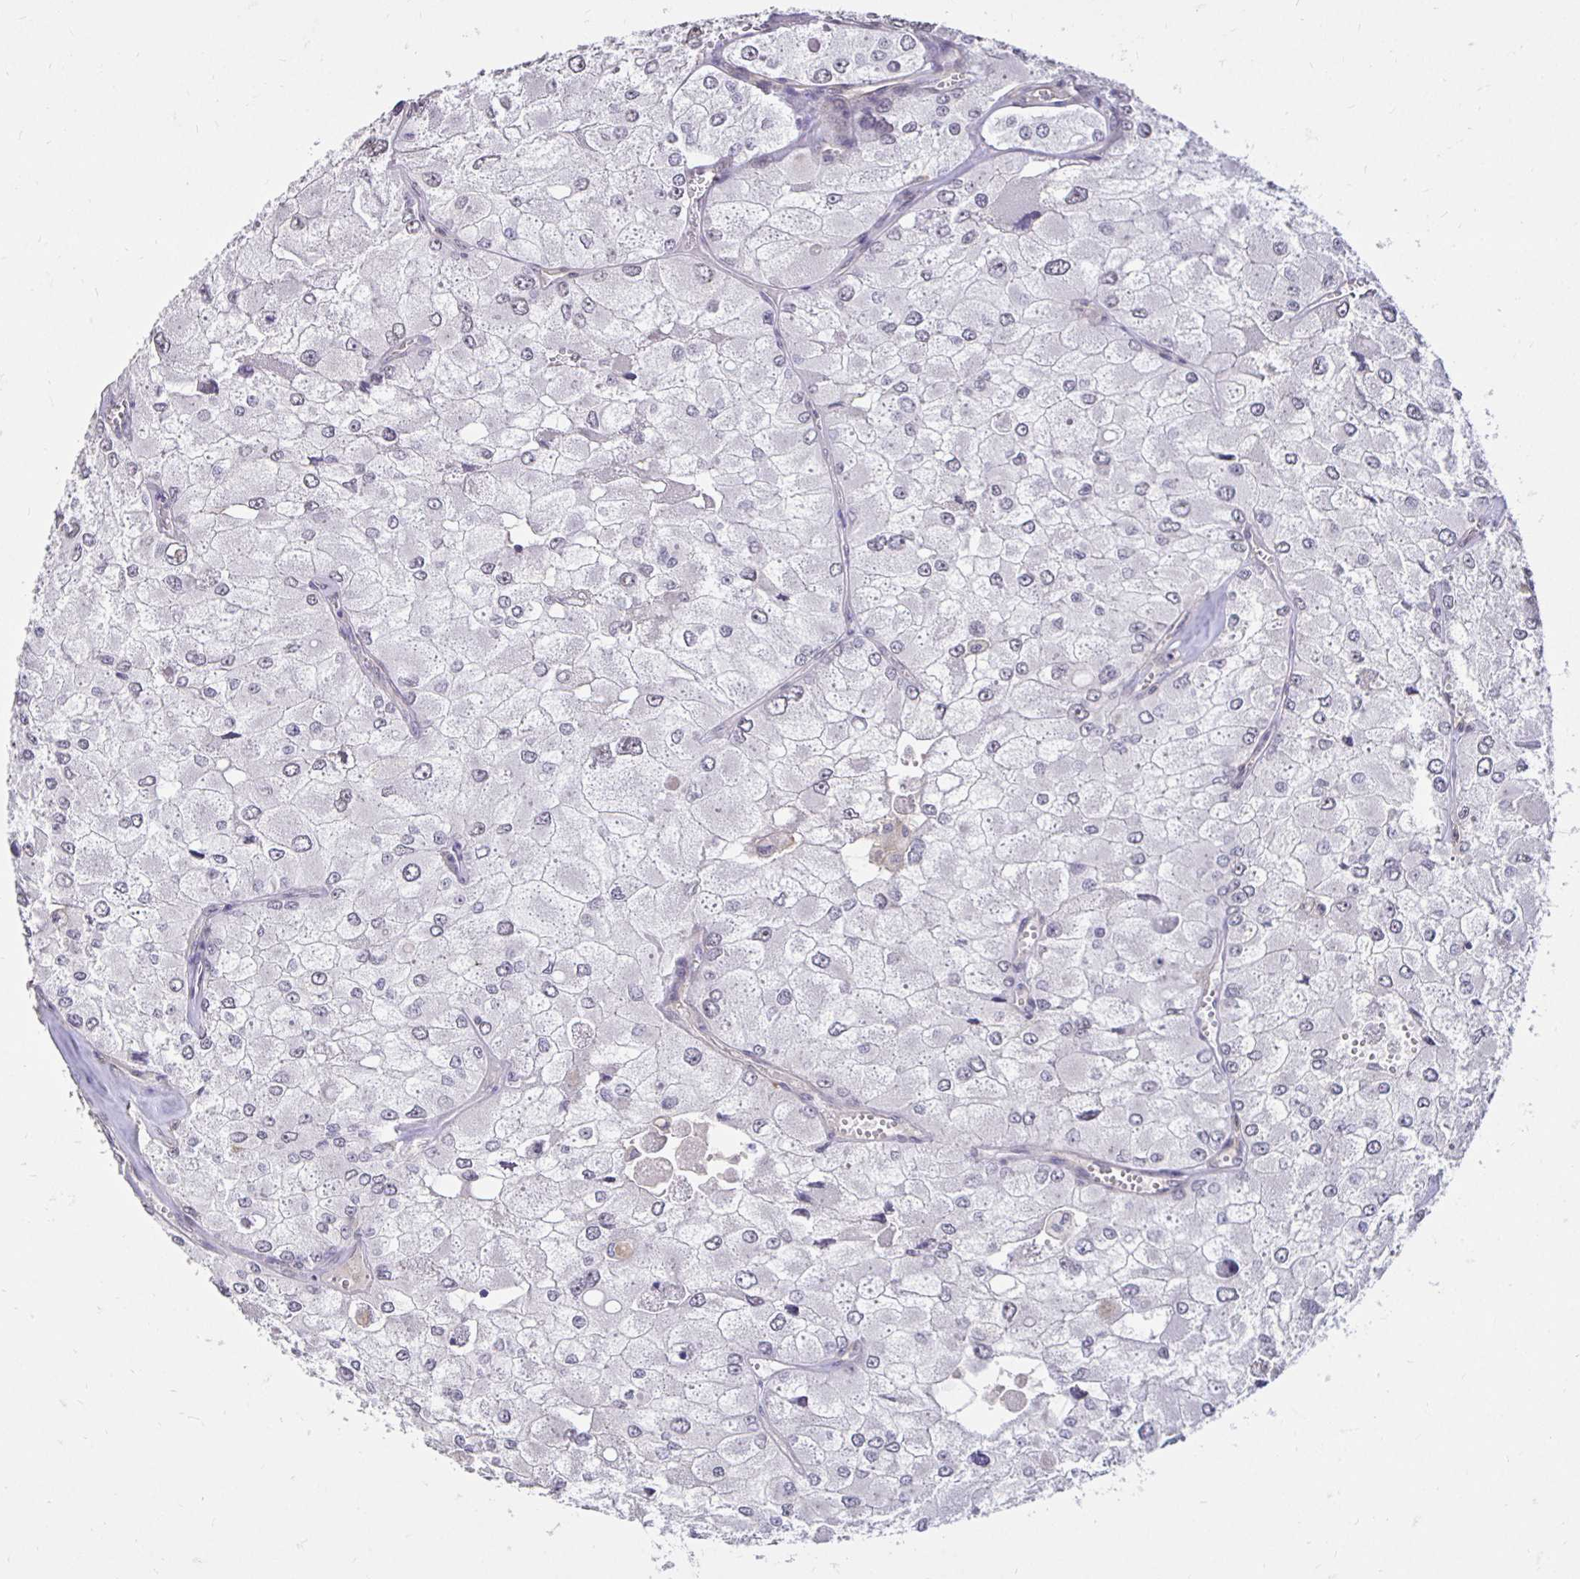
{"staining": {"intensity": "negative", "quantity": "none", "location": "none"}, "tissue": "renal cancer", "cell_type": "Tumor cells", "image_type": "cancer", "snomed": [{"axis": "morphology", "description": "Adenocarcinoma, NOS"}, {"axis": "topography", "description": "Kidney"}], "caption": "This is an IHC photomicrograph of renal cancer. There is no expression in tumor cells.", "gene": "PNPLA3", "patient": {"sex": "female", "age": 70}}